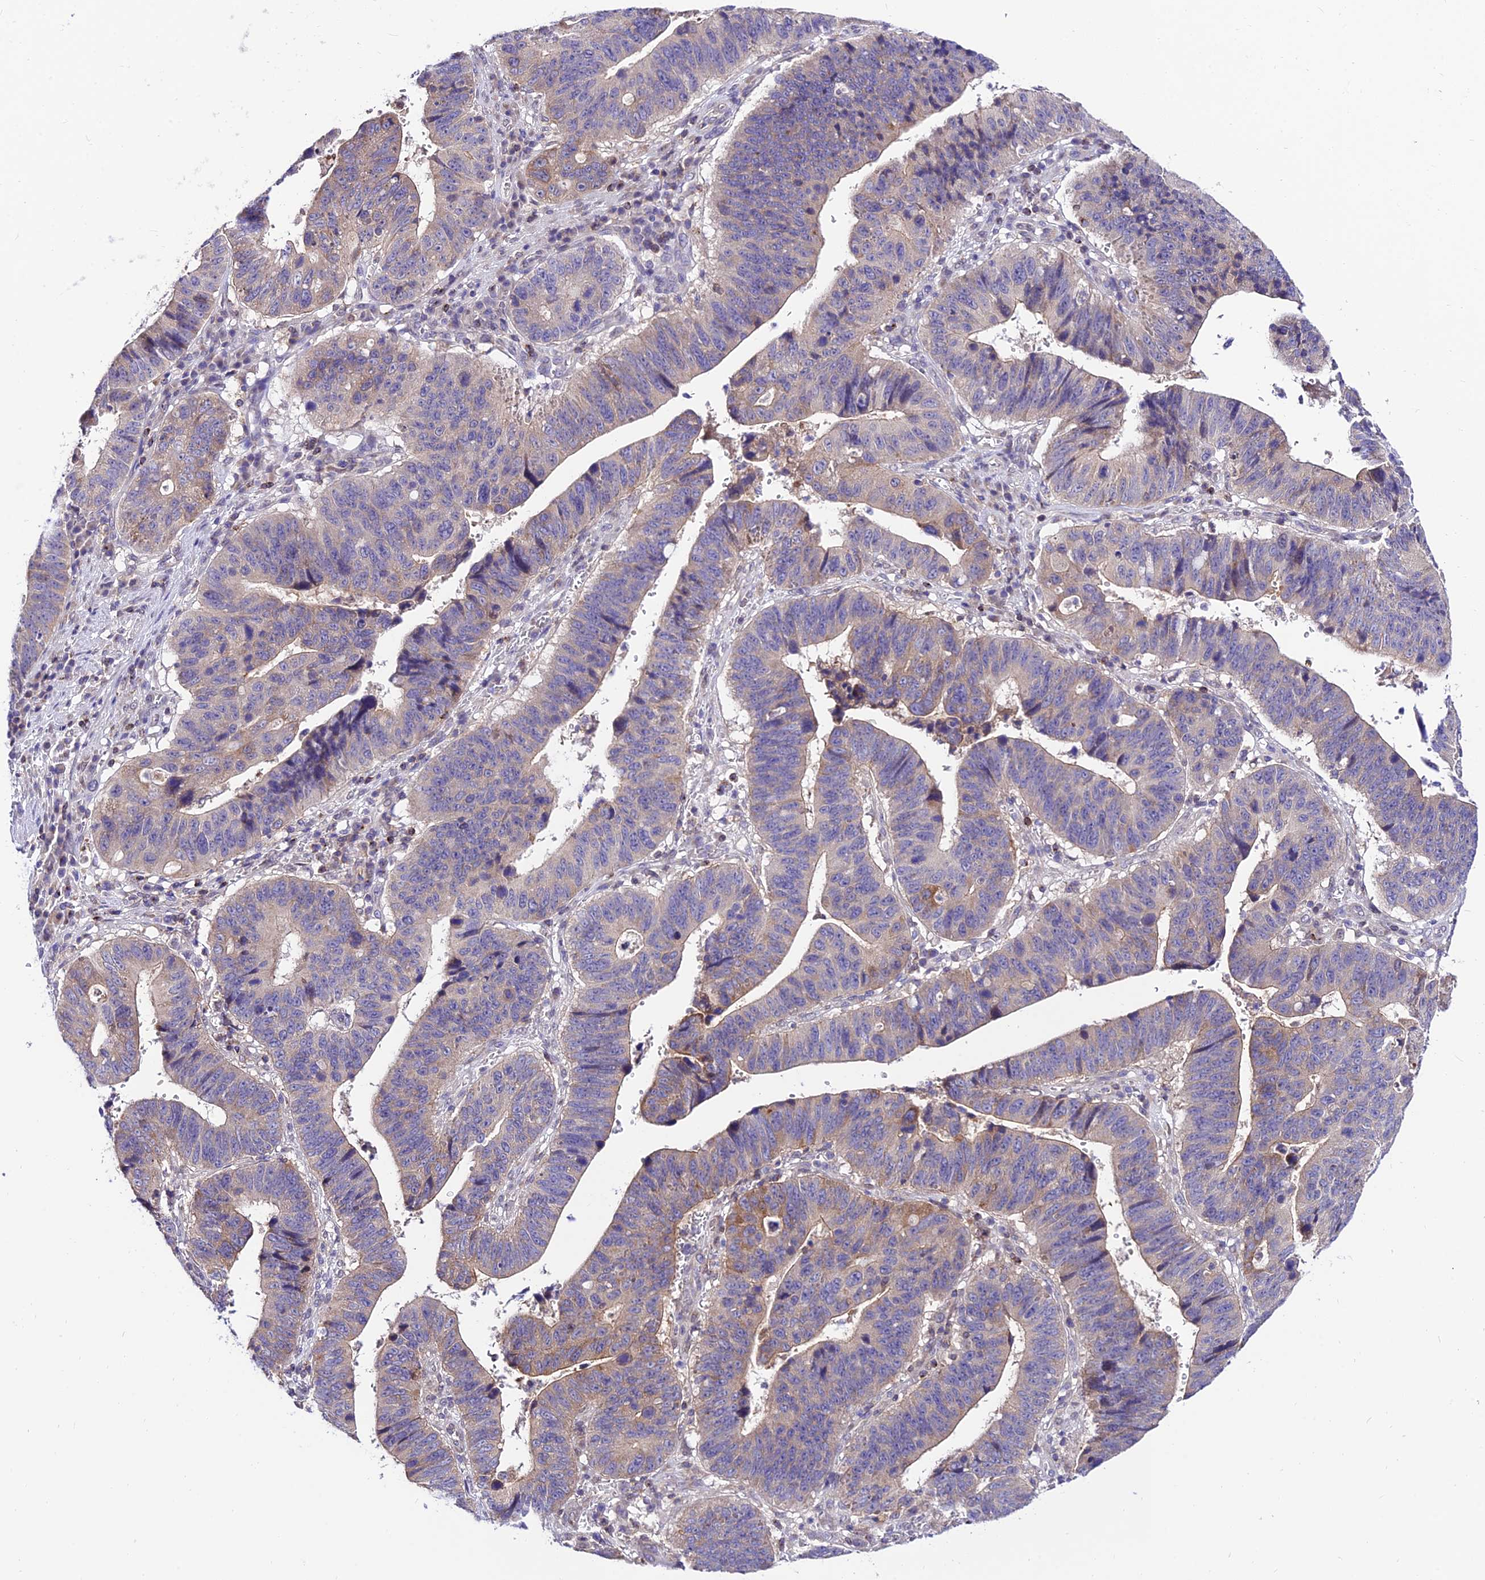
{"staining": {"intensity": "weak", "quantity": "25%-75%", "location": "cytoplasmic/membranous"}, "tissue": "stomach cancer", "cell_type": "Tumor cells", "image_type": "cancer", "snomed": [{"axis": "morphology", "description": "Adenocarcinoma, NOS"}, {"axis": "topography", "description": "Stomach"}], "caption": "The immunohistochemical stain labels weak cytoplasmic/membranous staining in tumor cells of adenocarcinoma (stomach) tissue.", "gene": "C6orf132", "patient": {"sex": "male", "age": 59}}